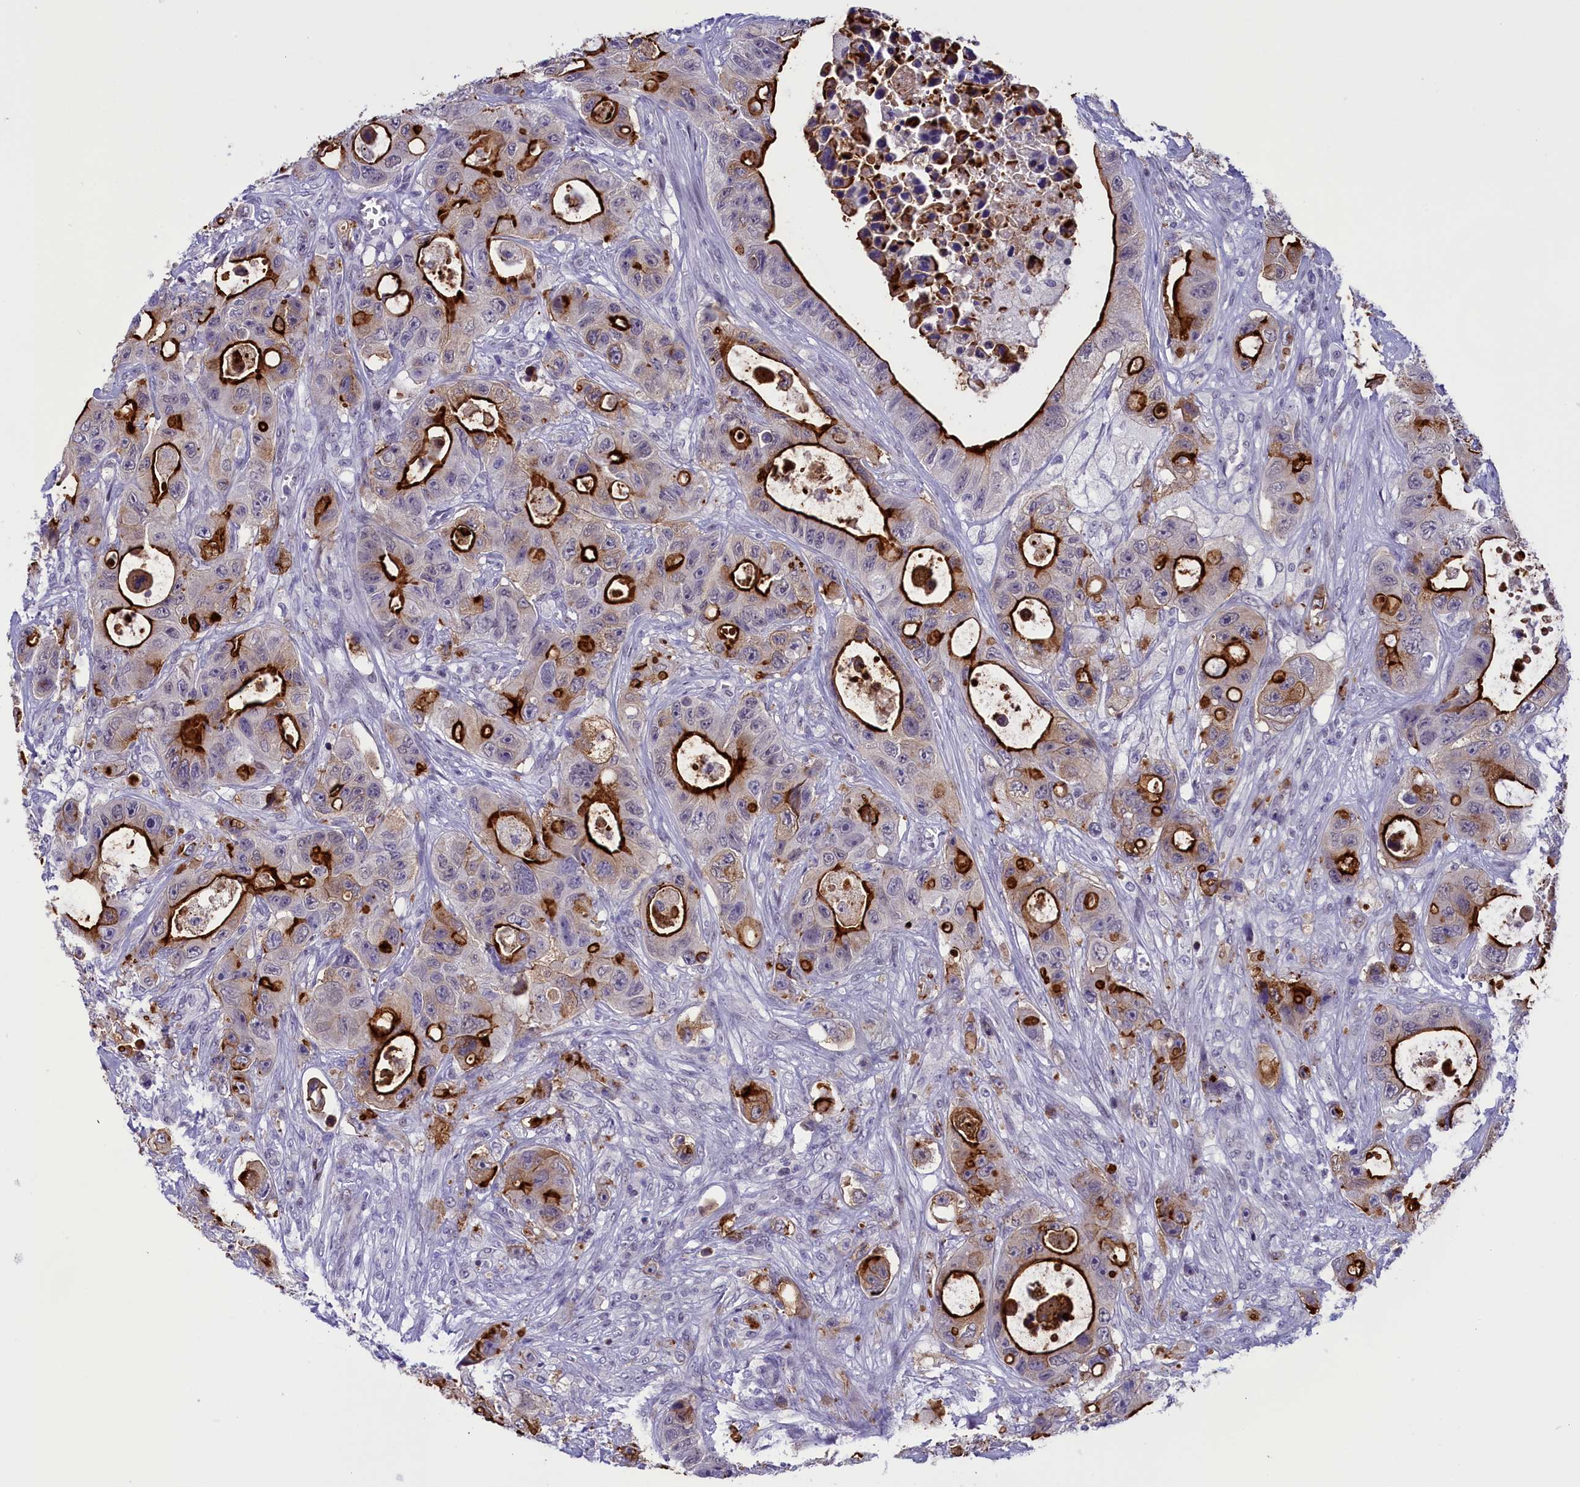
{"staining": {"intensity": "strong", "quantity": "25%-75%", "location": "cytoplasmic/membranous"}, "tissue": "colorectal cancer", "cell_type": "Tumor cells", "image_type": "cancer", "snomed": [{"axis": "morphology", "description": "Adenocarcinoma, NOS"}, {"axis": "topography", "description": "Colon"}], "caption": "There is high levels of strong cytoplasmic/membranous expression in tumor cells of colorectal cancer, as demonstrated by immunohistochemical staining (brown color).", "gene": "SPIRE2", "patient": {"sex": "female", "age": 46}}